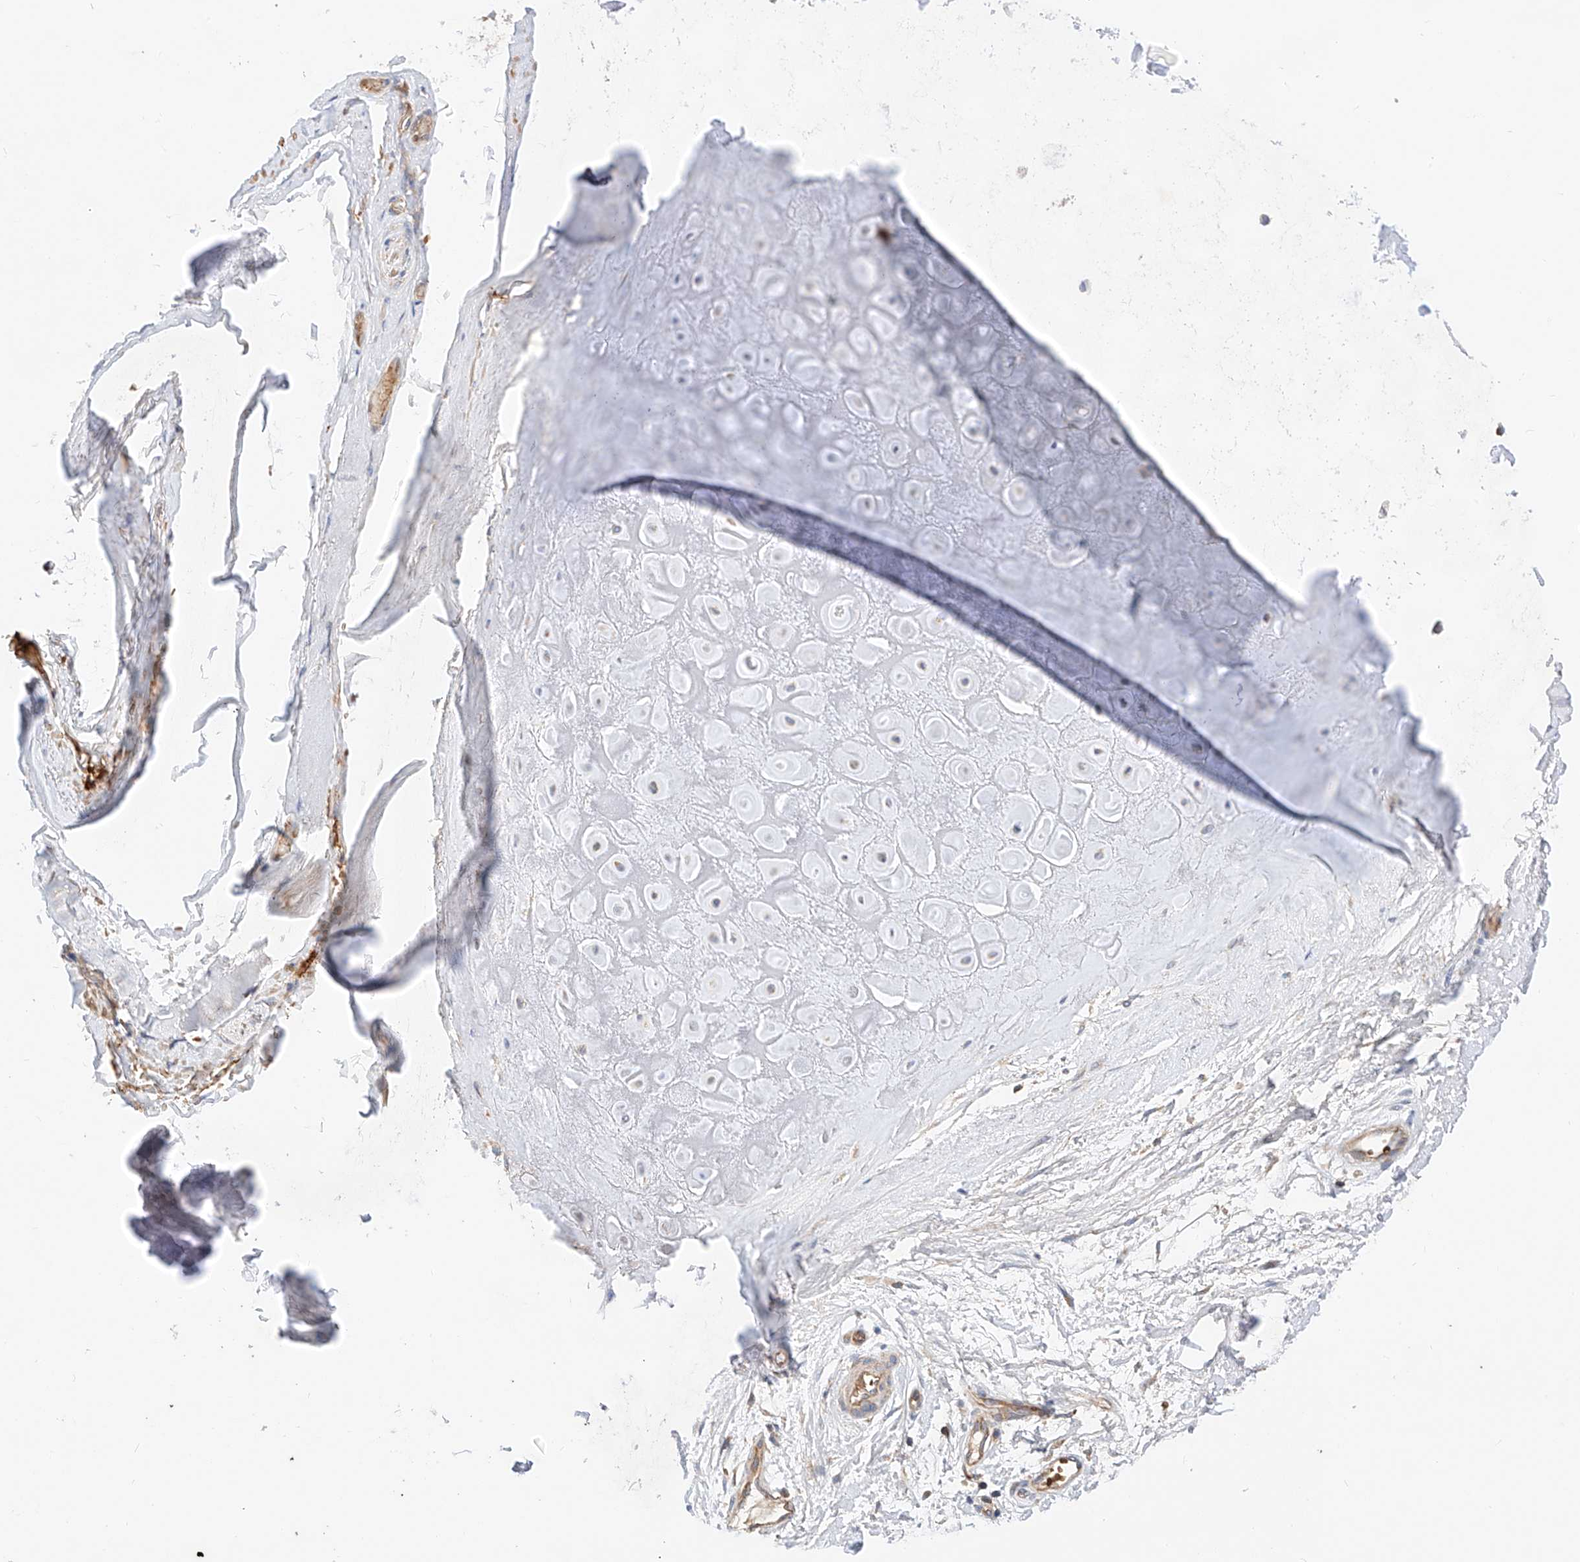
{"staining": {"intensity": "negative", "quantity": "none", "location": "none"}, "tissue": "adipose tissue", "cell_type": "Adipocytes", "image_type": "normal", "snomed": [{"axis": "morphology", "description": "Normal tissue, NOS"}, {"axis": "morphology", "description": "Basal cell carcinoma"}, {"axis": "topography", "description": "Skin"}], "caption": "High magnification brightfield microscopy of benign adipose tissue stained with DAB (brown) and counterstained with hematoxylin (blue): adipocytes show no significant positivity.", "gene": "NR1D1", "patient": {"sex": "female", "age": 89}}